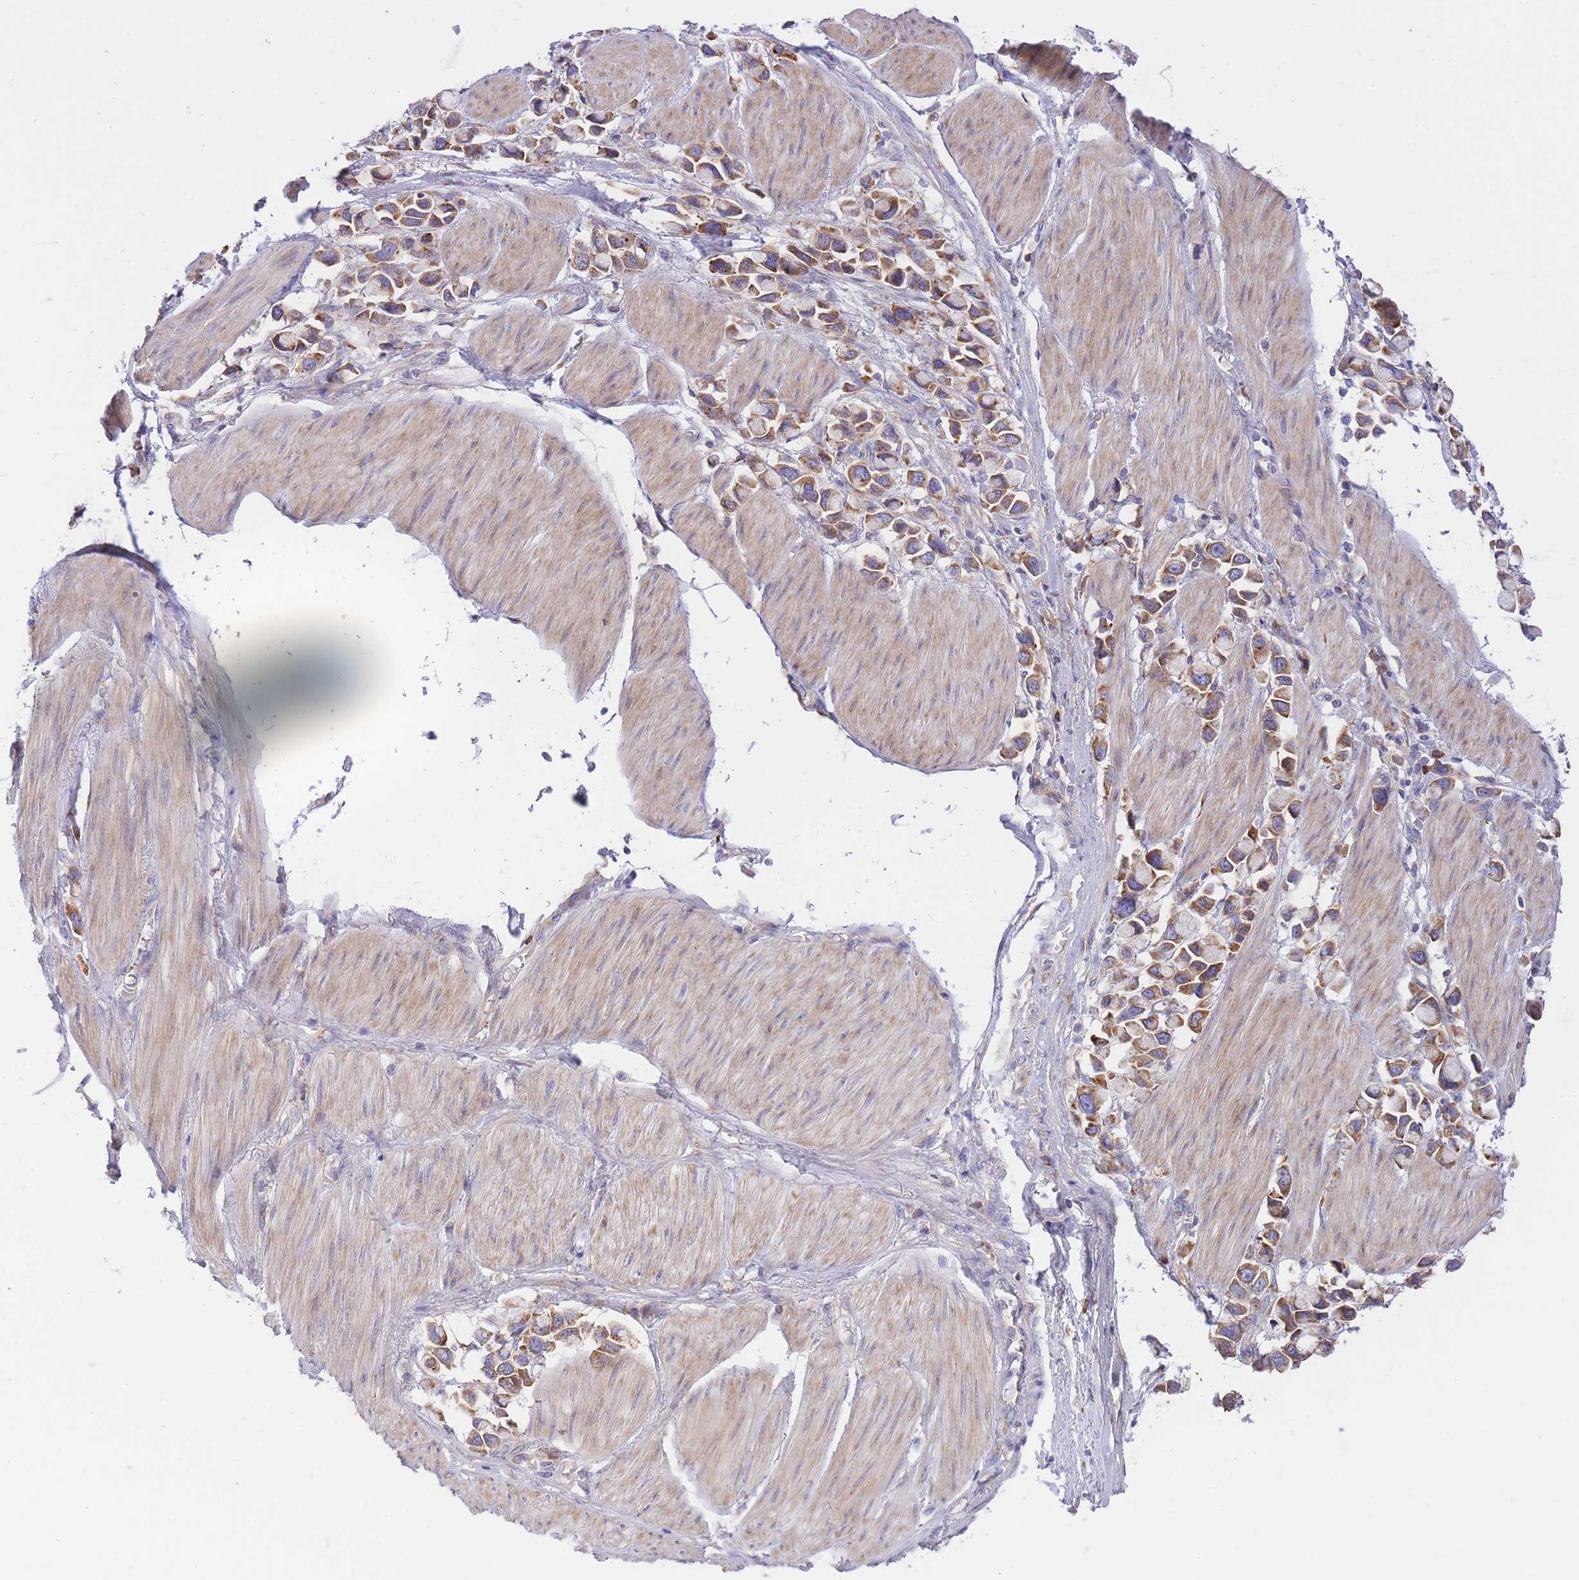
{"staining": {"intensity": "moderate", "quantity": ">75%", "location": "cytoplasmic/membranous"}, "tissue": "stomach cancer", "cell_type": "Tumor cells", "image_type": "cancer", "snomed": [{"axis": "morphology", "description": "Adenocarcinoma, NOS"}, {"axis": "topography", "description": "Stomach"}], "caption": "Adenocarcinoma (stomach) stained with a brown dye displays moderate cytoplasmic/membranous positive expression in about >75% of tumor cells.", "gene": "GBP7", "patient": {"sex": "female", "age": 81}}